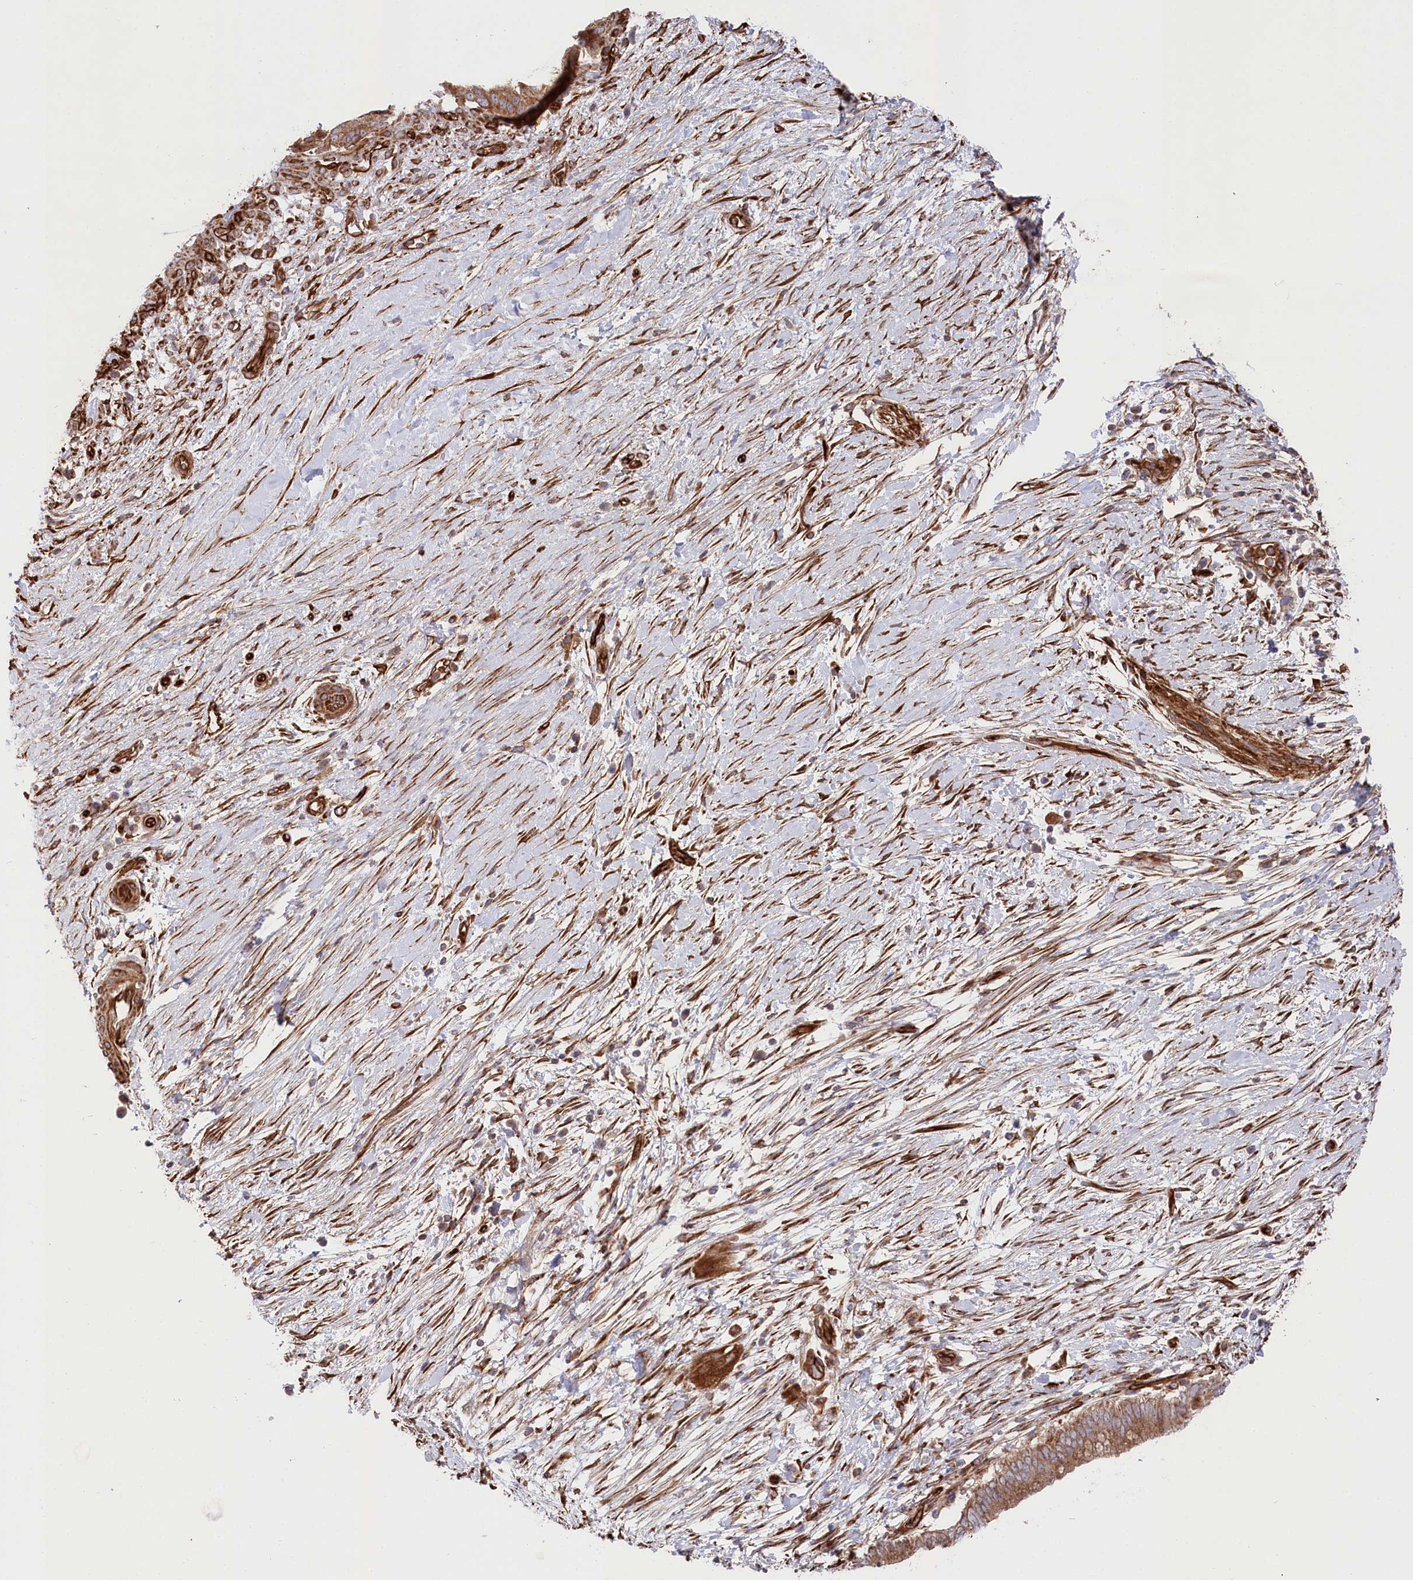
{"staining": {"intensity": "moderate", "quantity": ">75%", "location": "cytoplasmic/membranous"}, "tissue": "pancreatic cancer", "cell_type": "Tumor cells", "image_type": "cancer", "snomed": [{"axis": "morphology", "description": "Adenocarcinoma, NOS"}, {"axis": "topography", "description": "Pancreas"}], "caption": "Immunohistochemical staining of human pancreatic cancer (adenocarcinoma) demonstrates medium levels of moderate cytoplasmic/membranous positivity in about >75% of tumor cells.", "gene": "MTPAP", "patient": {"sex": "male", "age": 68}}